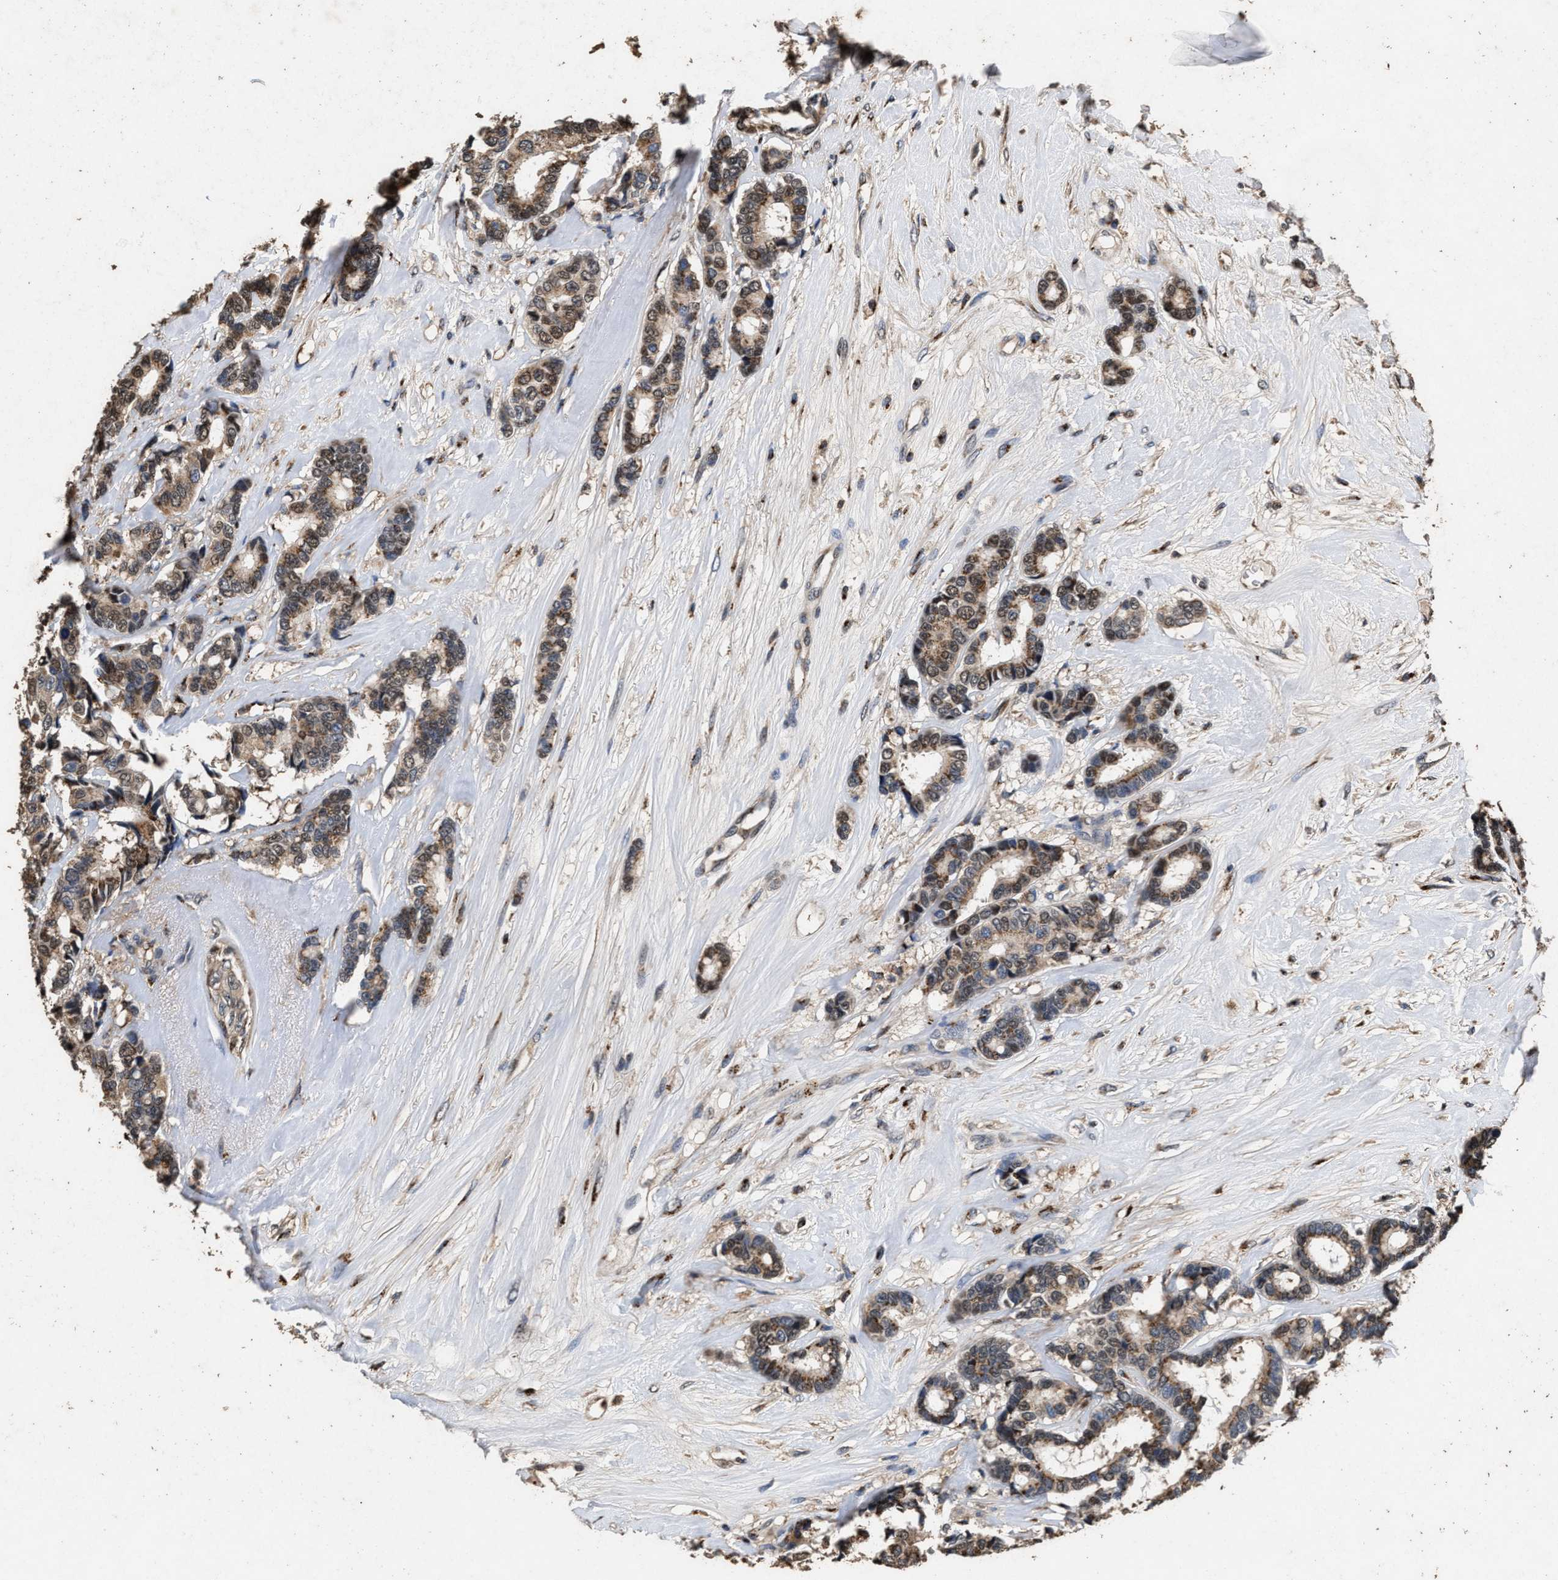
{"staining": {"intensity": "moderate", "quantity": ">75%", "location": "cytoplasmic/membranous,nuclear"}, "tissue": "breast cancer", "cell_type": "Tumor cells", "image_type": "cancer", "snomed": [{"axis": "morphology", "description": "Duct carcinoma"}, {"axis": "topography", "description": "Breast"}], "caption": "Tumor cells demonstrate medium levels of moderate cytoplasmic/membranous and nuclear staining in approximately >75% of cells in human infiltrating ductal carcinoma (breast). Immunohistochemistry stains the protein of interest in brown and the nuclei are stained blue.", "gene": "TPST2", "patient": {"sex": "female", "age": 87}}